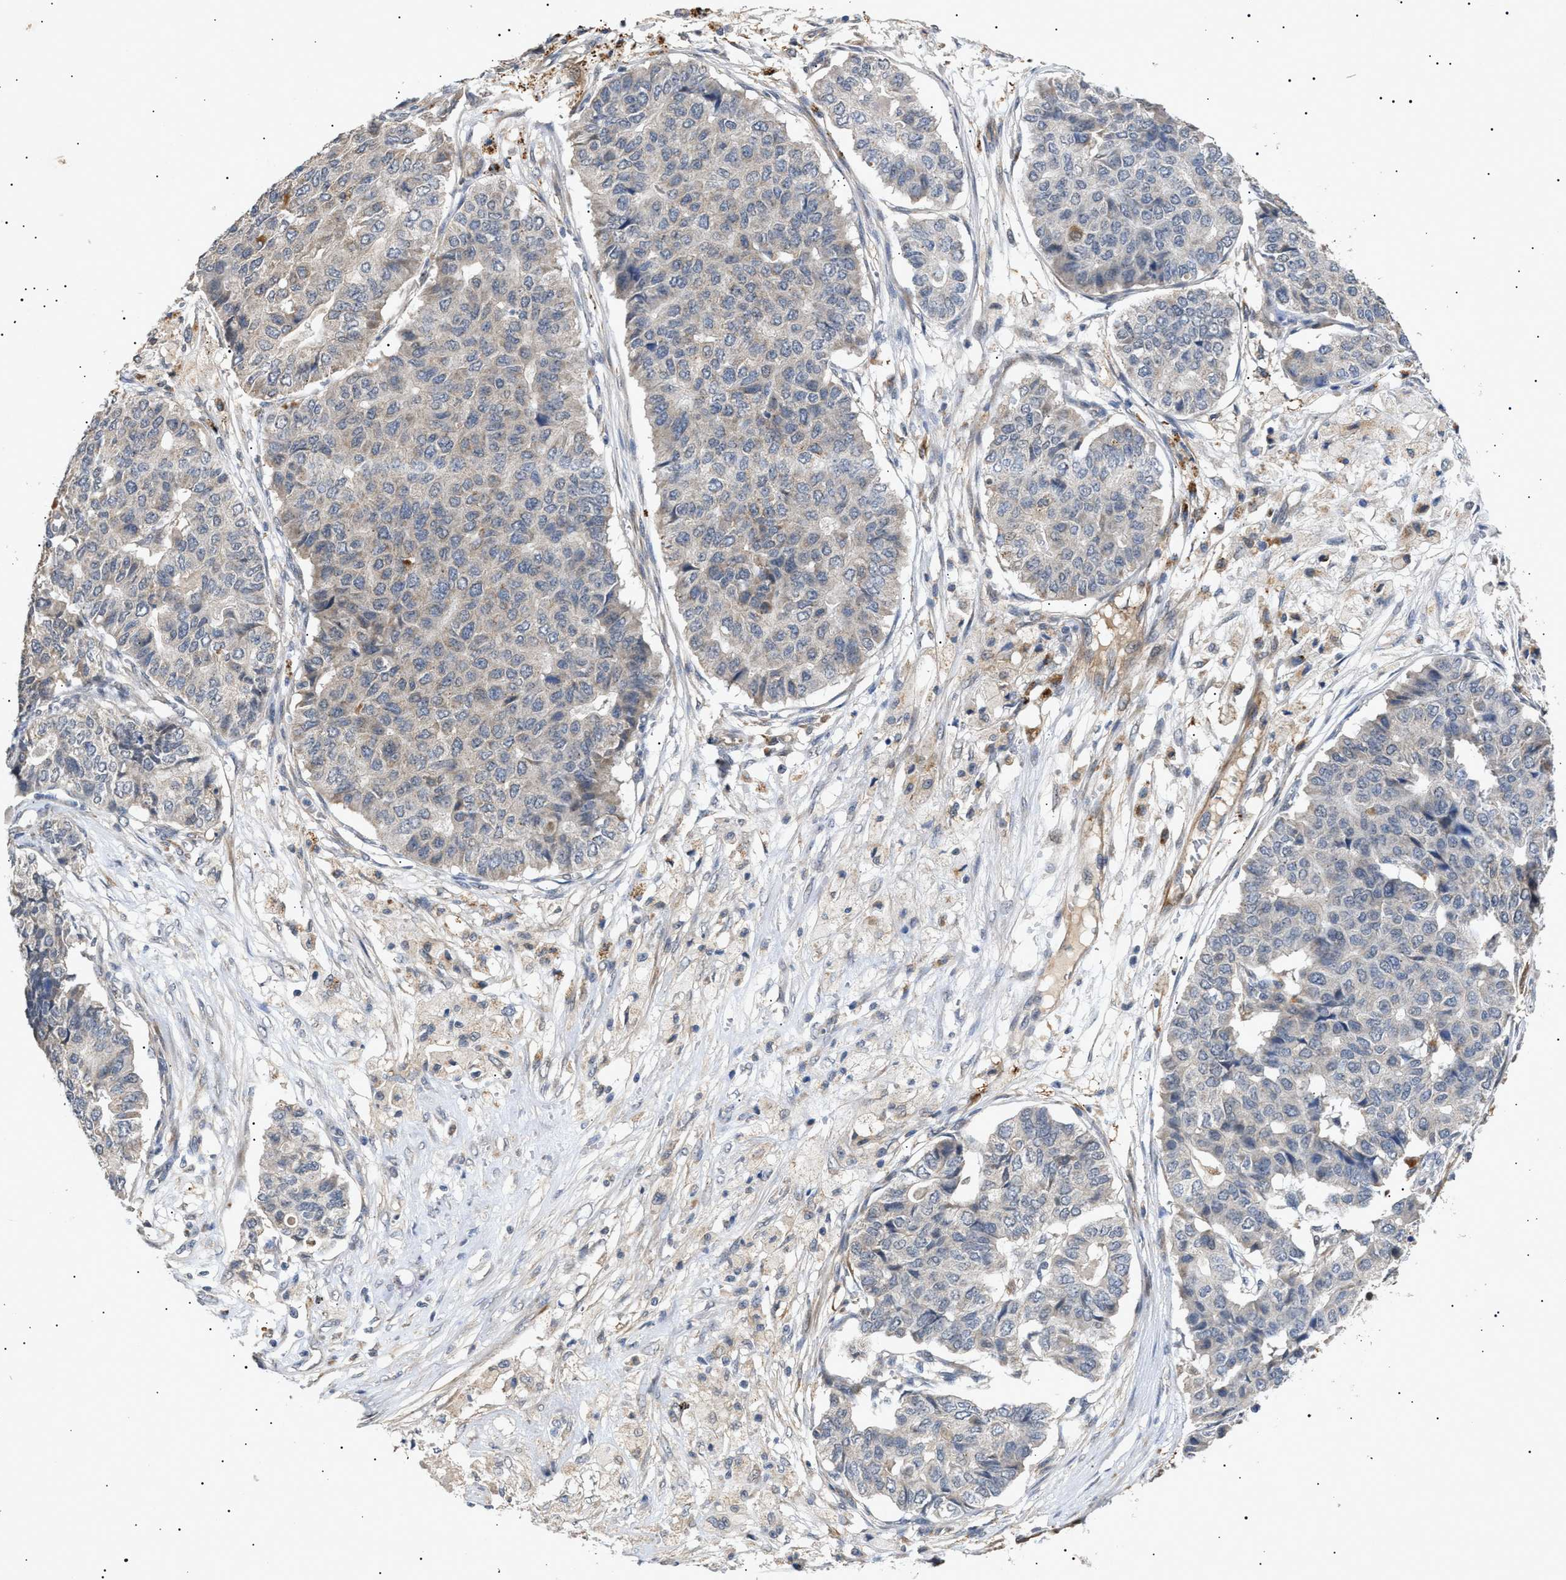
{"staining": {"intensity": "moderate", "quantity": "25%-75%", "location": "cytoplasmic/membranous"}, "tissue": "pancreatic cancer", "cell_type": "Tumor cells", "image_type": "cancer", "snomed": [{"axis": "morphology", "description": "Adenocarcinoma, NOS"}, {"axis": "topography", "description": "Pancreas"}], "caption": "Tumor cells reveal medium levels of moderate cytoplasmic/membranous positivity in about 25%-75% of cells in human pancreatic cancer.", "gene": "SIRT5", "patient": {"sex": "male", "age": 50}}